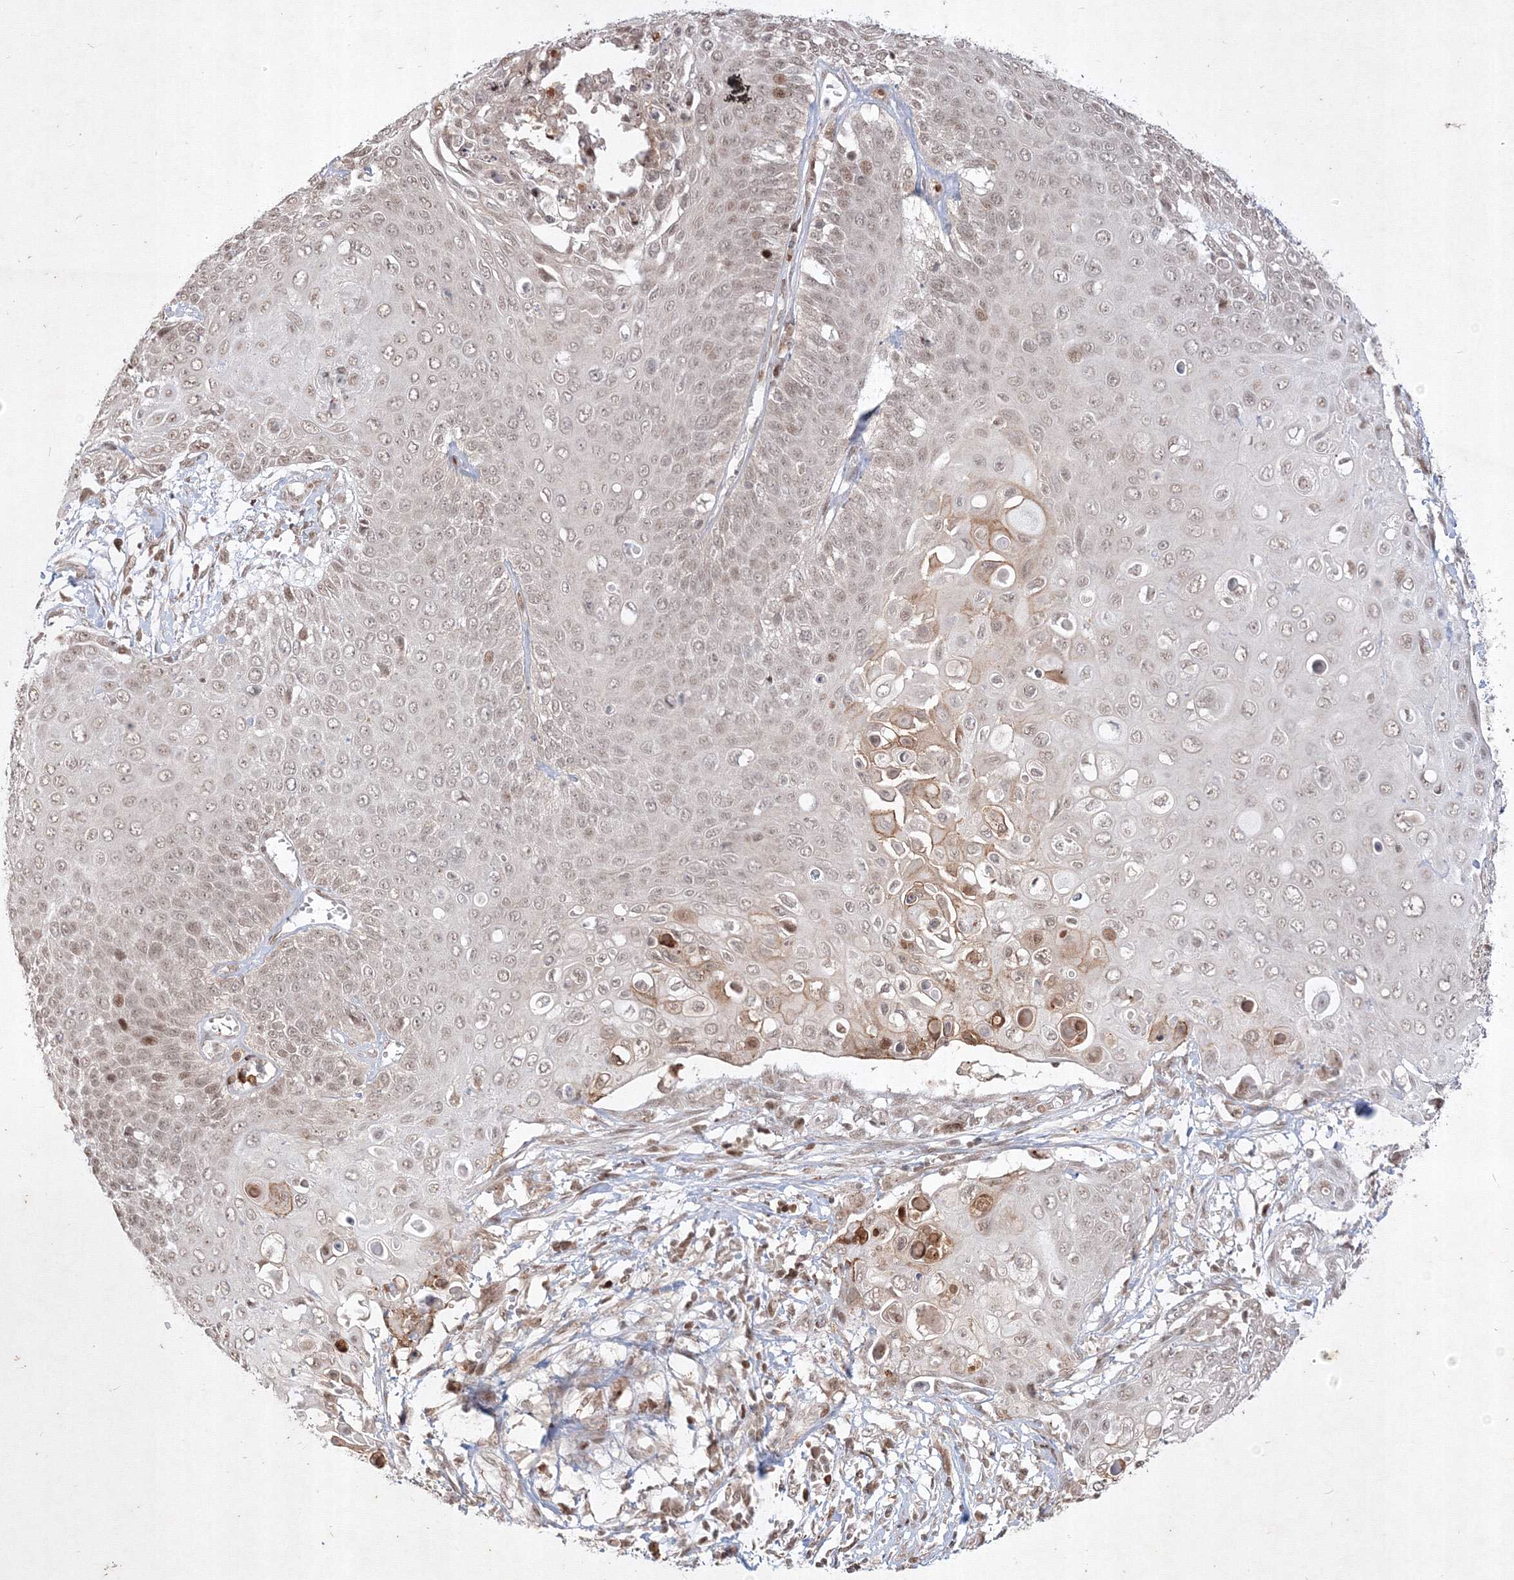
{"staining": {"intensity": "weak", "quantity": "<25%", "location": "nuclear"}, "tissue": "cervical cancer", "cell_type": "Tumor cells", "image_type": "cancer", "snomed": [{"axis": "morphology", "description": "Squamous cell carcinoma, NOS"}, {"axis": "topography", "description": "Cervix"}], "caption": "IHC of human cervical cancer shows no positivity in tumor cells.", "gene": "TAB1", "patient": {"sex": "female", "age": 39}}